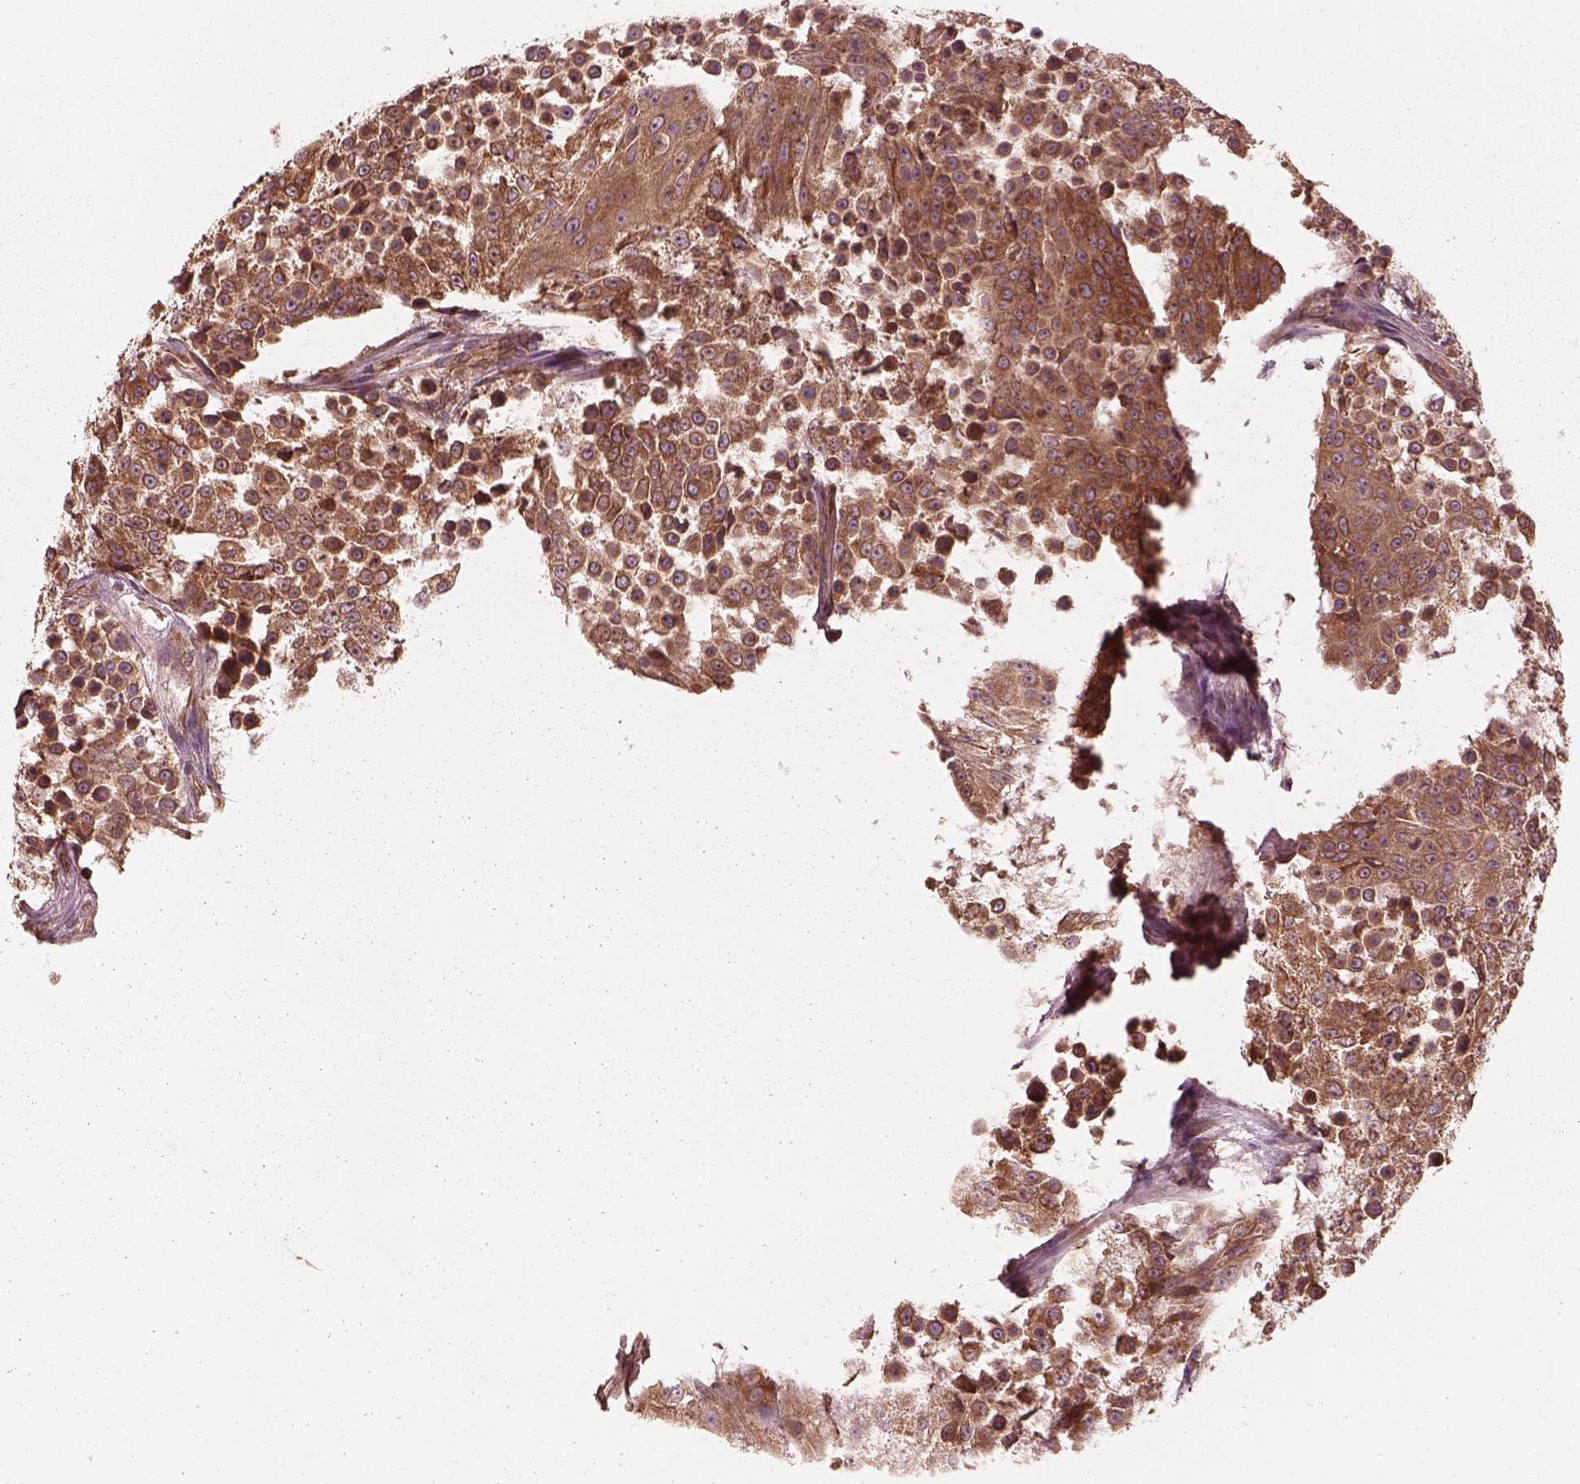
{"staining": {"intensity": "moderate", "quantity": ">75%", "location": "cytoplasmic/membranous"}, "tissue": "urothelial cancer", "cell_type": "Tumor cells", "image_type": "cancer", "snomed": [{"axis": "morphology", "description": "Urothelial carcinoma, High grade"}, {"axis": "topography", "description": "Urinary bladder"}], "caption": "Urothelial cancer stained with IHC shows moderate cytoplasmic/membranous staining in about >75% of tumor cells.", "gene": "PIK3R2", "patient": {"sex": "female", "age": 63}}